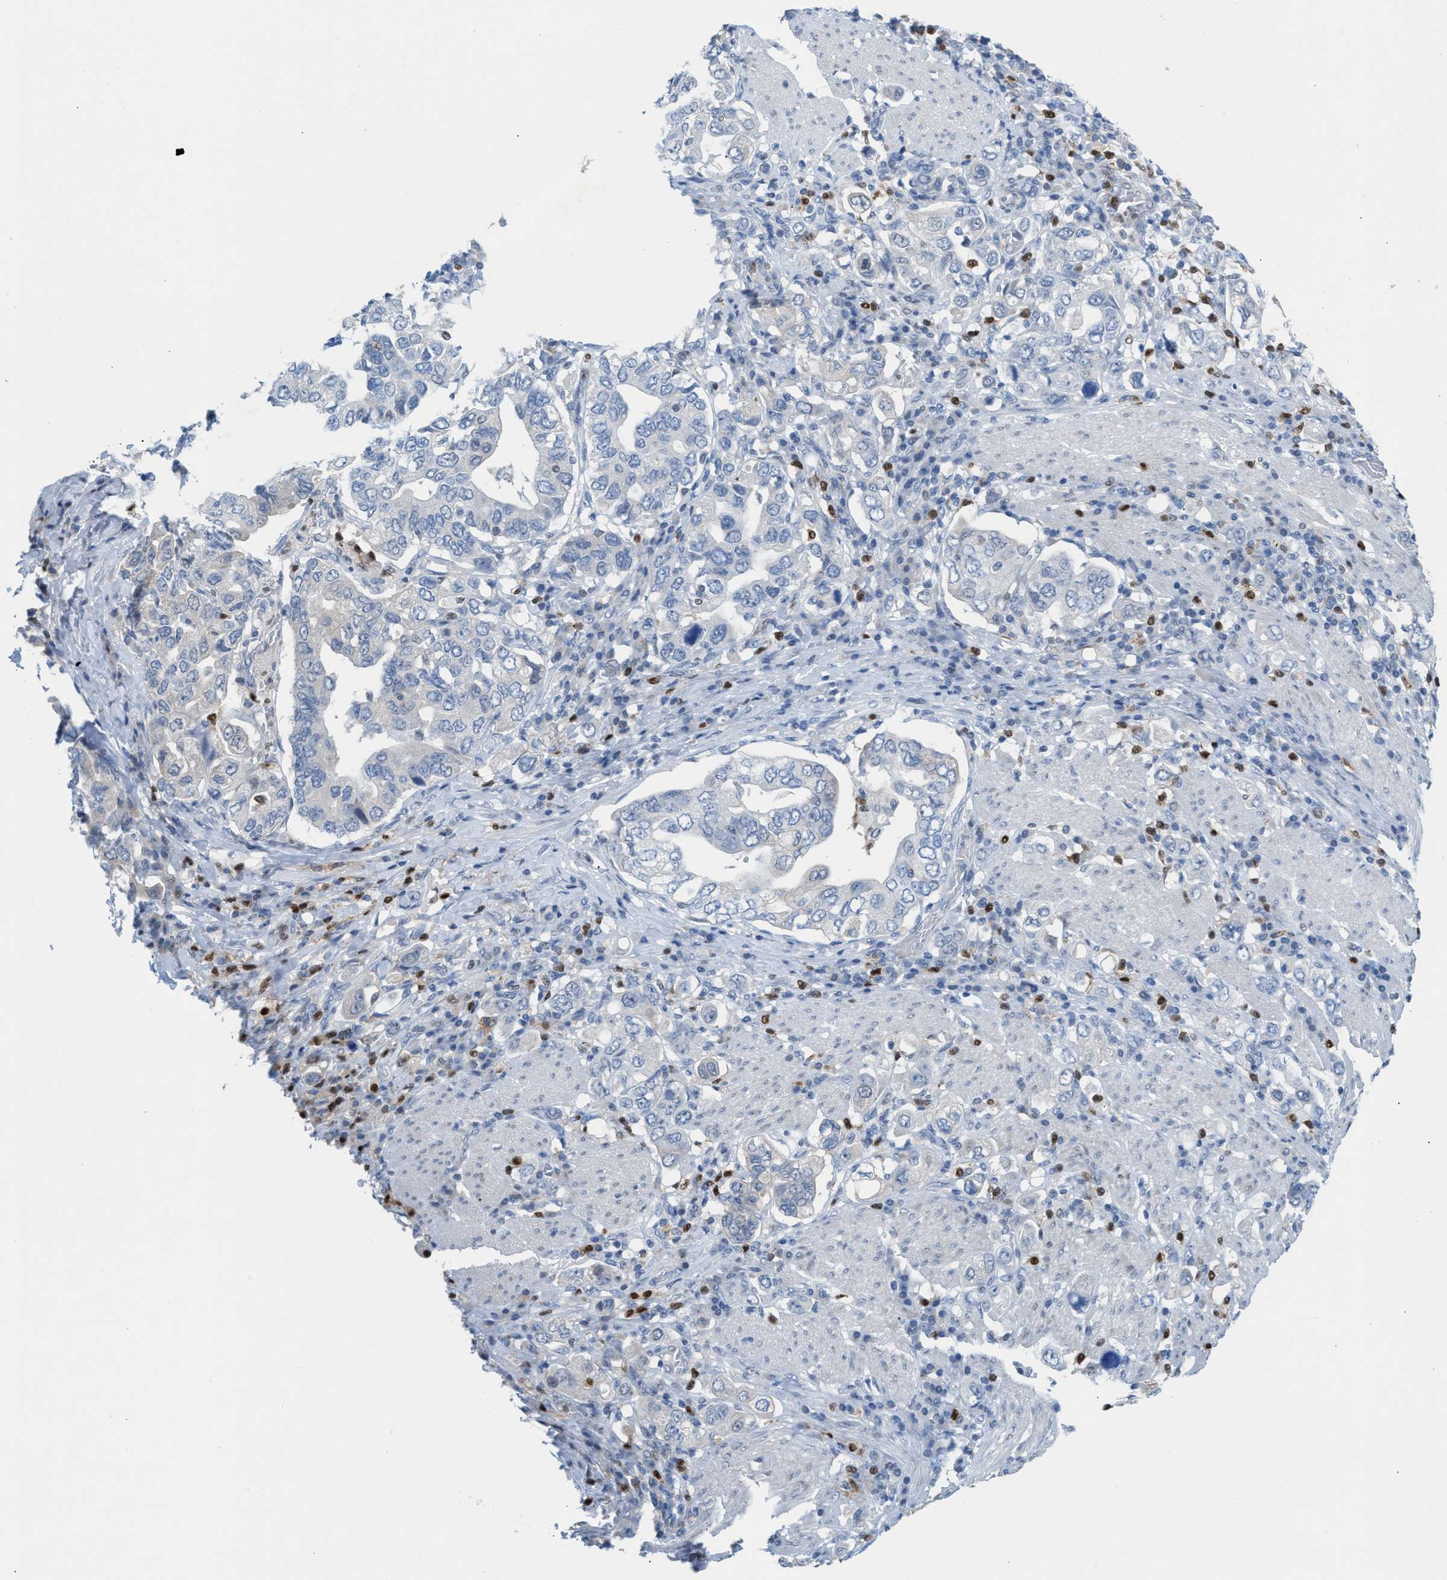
{"staining": {"intensity": "negative", "quantity": "none", "location": "none"}, "tissue": "stomach cancer", "cell_type": "Tumor cells", "image_type": "cancer", "snomed": [{"axis": "morphology", "description": "Adenocarcinoma, NOS"}, {"axis": "topography", "description": "Stomach, upper"}], "caption": "A photomicrograph of human adenocarcinoma (stomach) is negative for staining in tumor cells.", "gene": "PPM1D", "patient": {"sex": "male", "age": 62}}